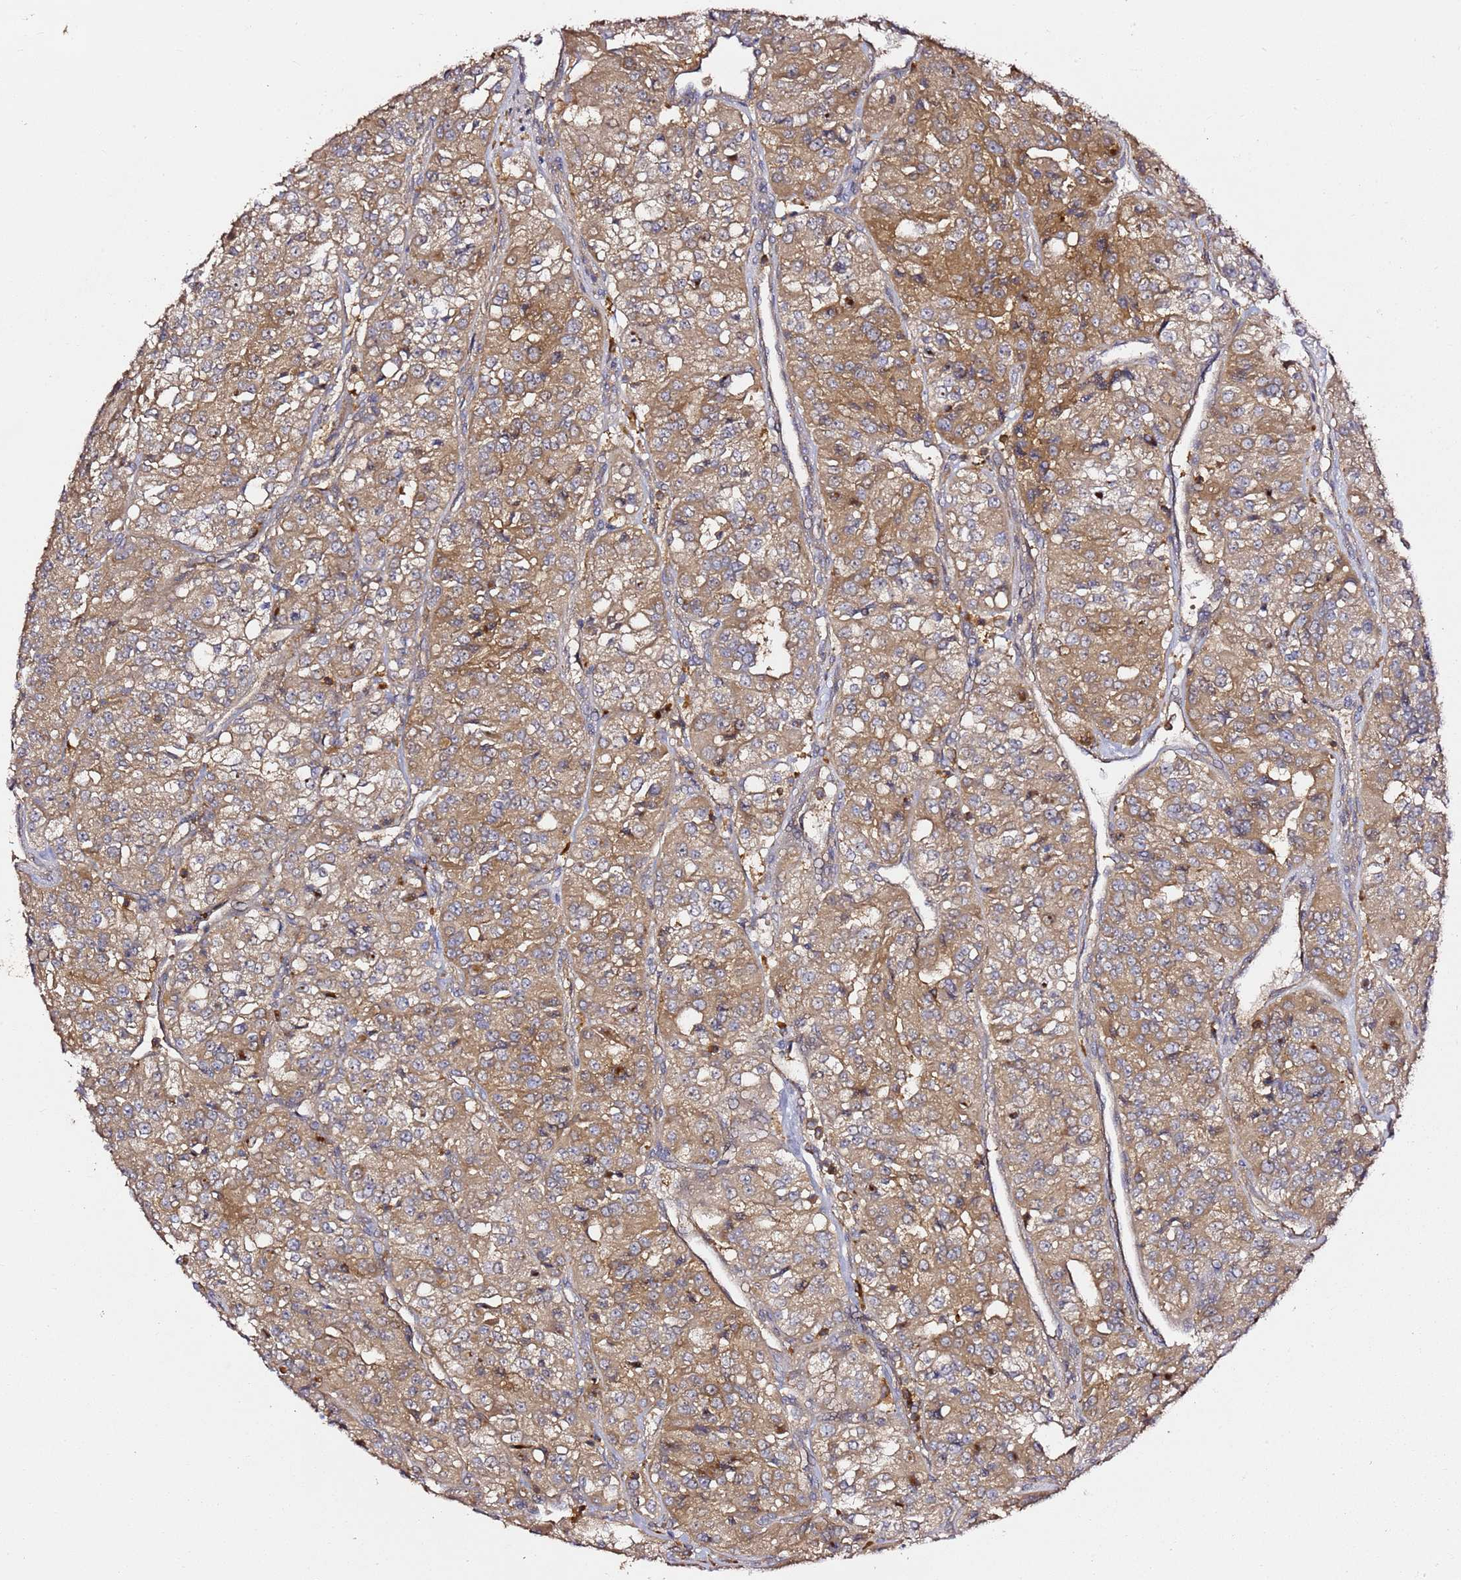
{"staining": {"intensity": "moderate", "quantity": ">75%", "location": "cytoplasmic/membranous"}, "tissue": "renal cancer", "cell_type": "Tumor cells", "image_type": "cancer", "snomed": [{"axis": "morphology", "description": "Adenocarcinoma, NOS"}, {"axis": "topography", "description": "Kidney"}], "caption": "A brown stain highlights moderate cytoplasmic/membranous expression of a protein in renal adenocarcinoma tumor cells.", "gene": "PRMT7", "patient": {"sex": "female", "age": 63}}